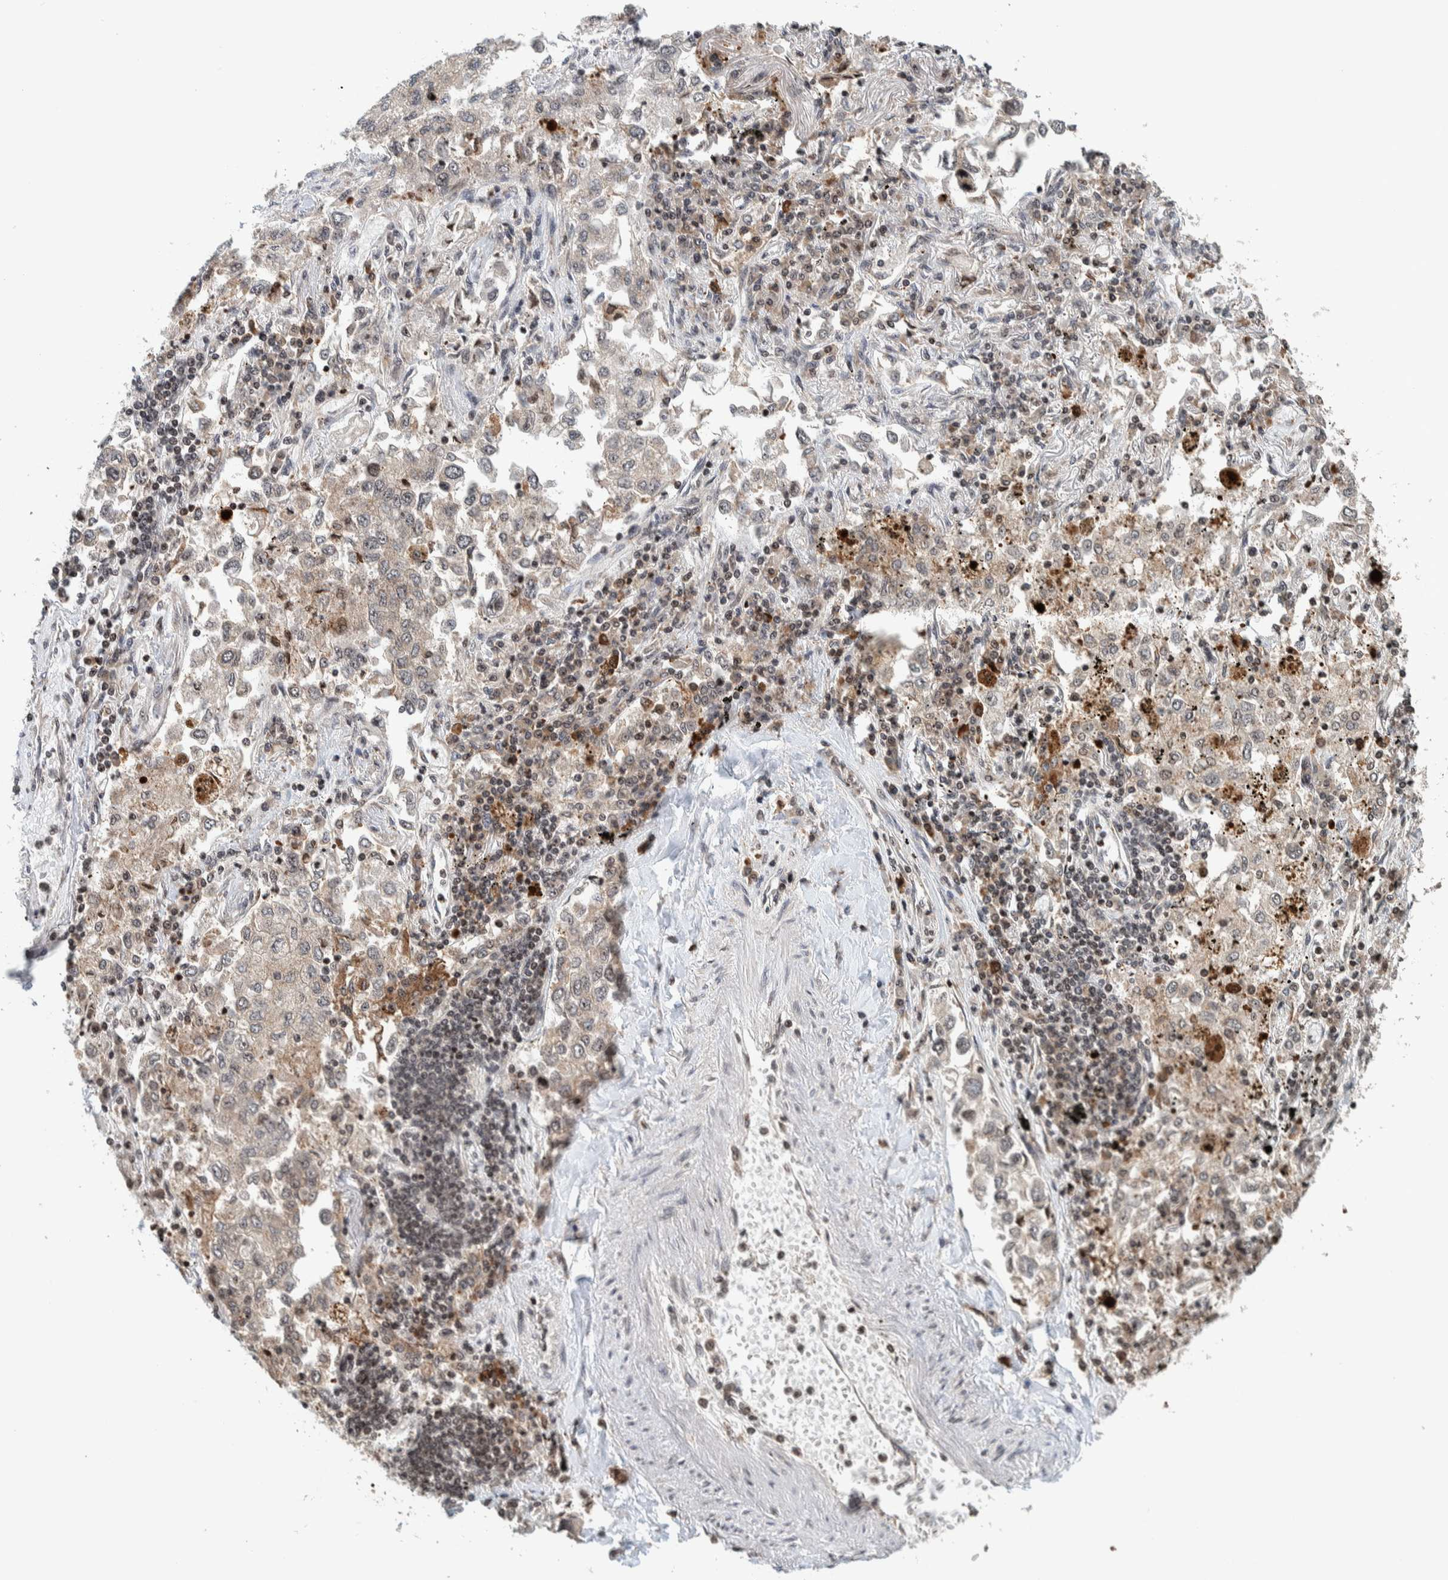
{"staining": {"intensity": "weak", "quantity": "25%-75%", "location": "cytoplasmic/membranous"}, "tissue": "lung cancer", "cell_type": "Tumor cells", "image_type": "cancer", "snomed": [{"axis": "morphology", "description": "Inflammation, NOS"}, {"axis": "morphology", "description": "Adenocarcinoma, NOS"}, {"axis": "topography", "description": "Lung"}], "caption": "This photomicrograph demonstrates adenocarcinoma (lung) stained with immunohistochemistry to label a protein in brown. The cytoplasmic/membranous of tumor cells show weak positivity for the protein. Nuclei are counter-stained blue.", "gene": "CCDC182", "patient": {"sex": "male", "age": 63}}